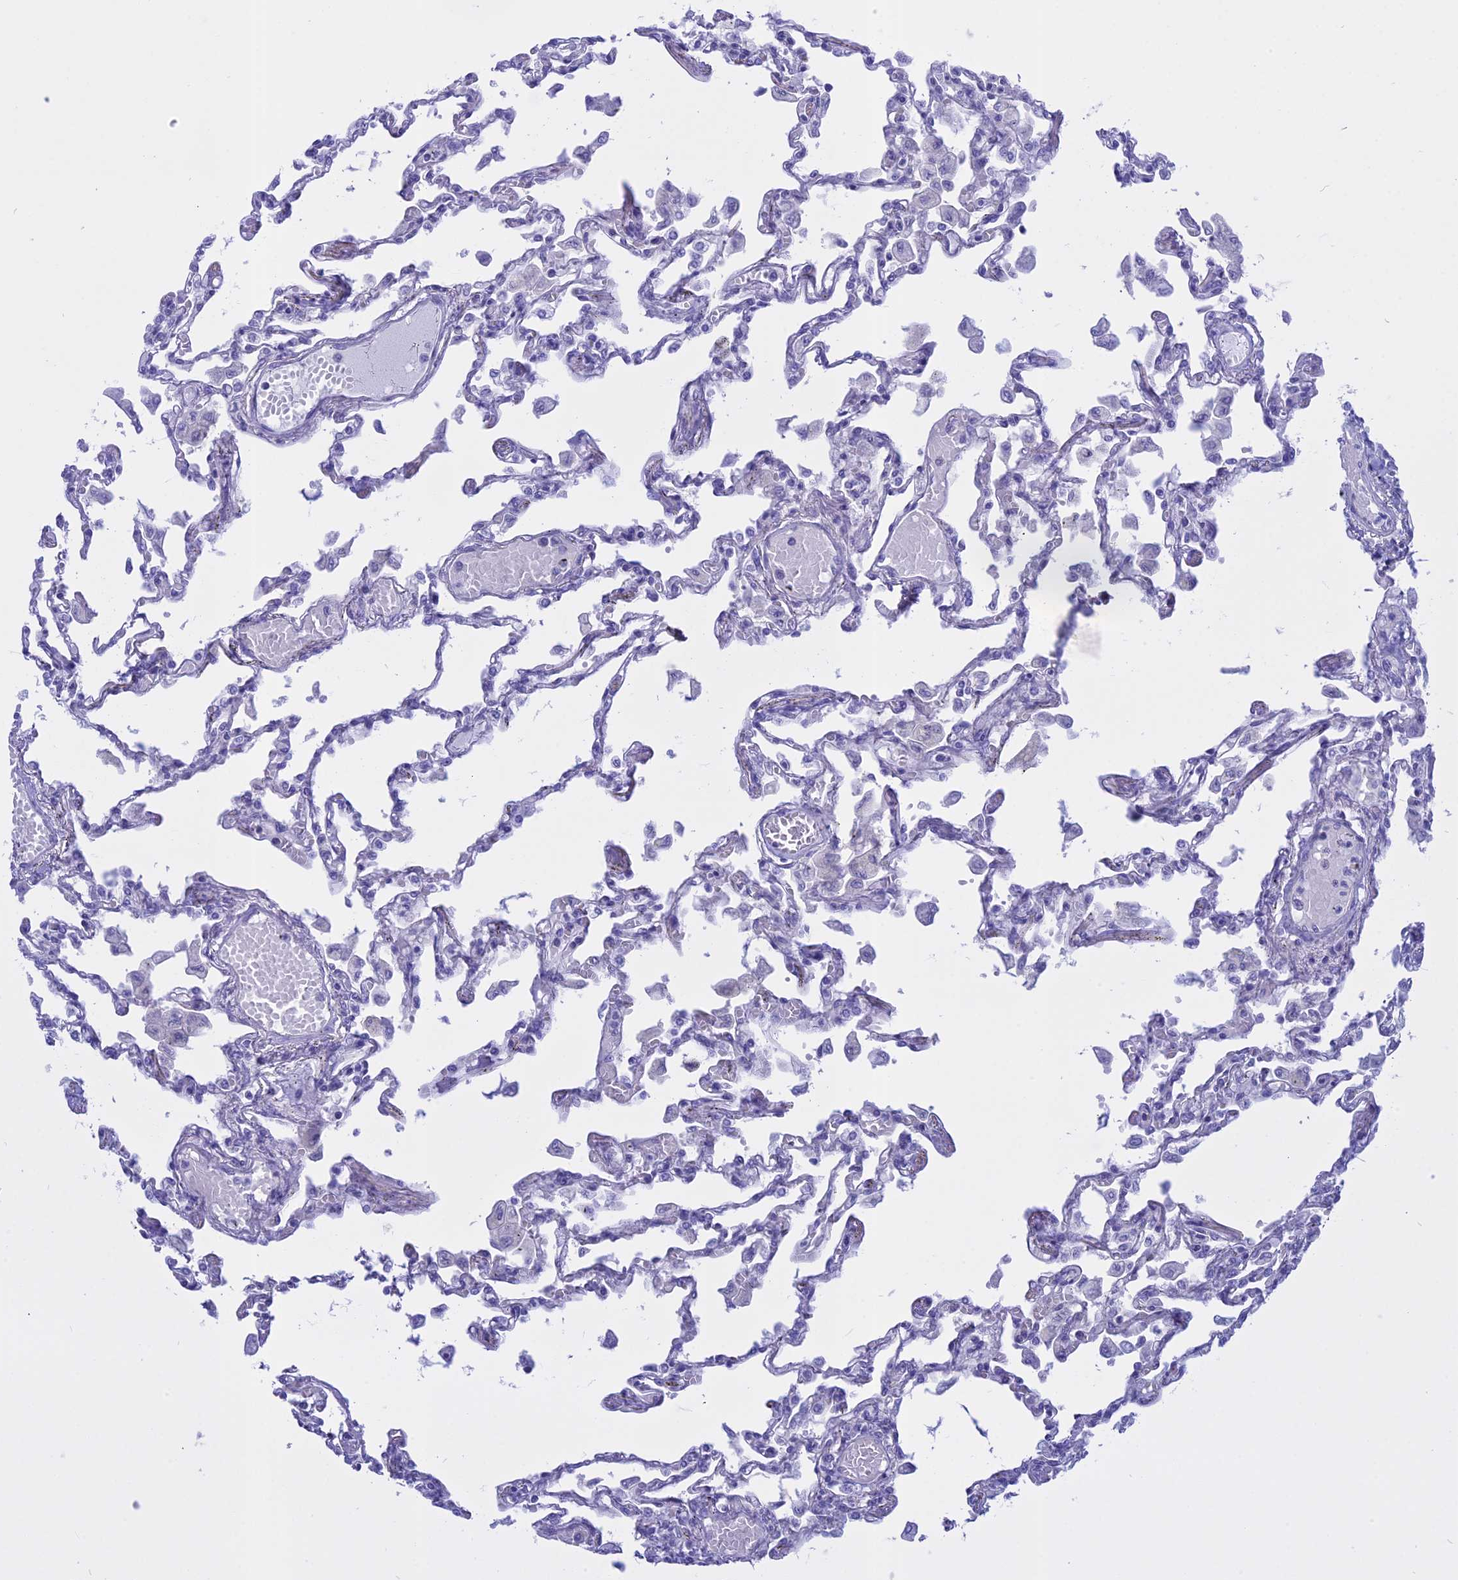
{"staining": {"intensity": "negative", "quantity": "none", "location": "none"}, "tissue": "lung", "cell_type": "Alveolar cells", "image_type": "normal", "snomed": [{"axis": "morphology", "description": "Normal tissue, NOS"}, {"axis": "topography", "description": "Bronchus"}, {"axis": "topography", "description": "Lung"}], "caption": "Immunohistochemistry photomicrograph of benign lung stained for a protein (brown), which shows no expression in alveolar cells.", "gene": "AHCYL1", "patient": {"sex": "female", "age": 49}}